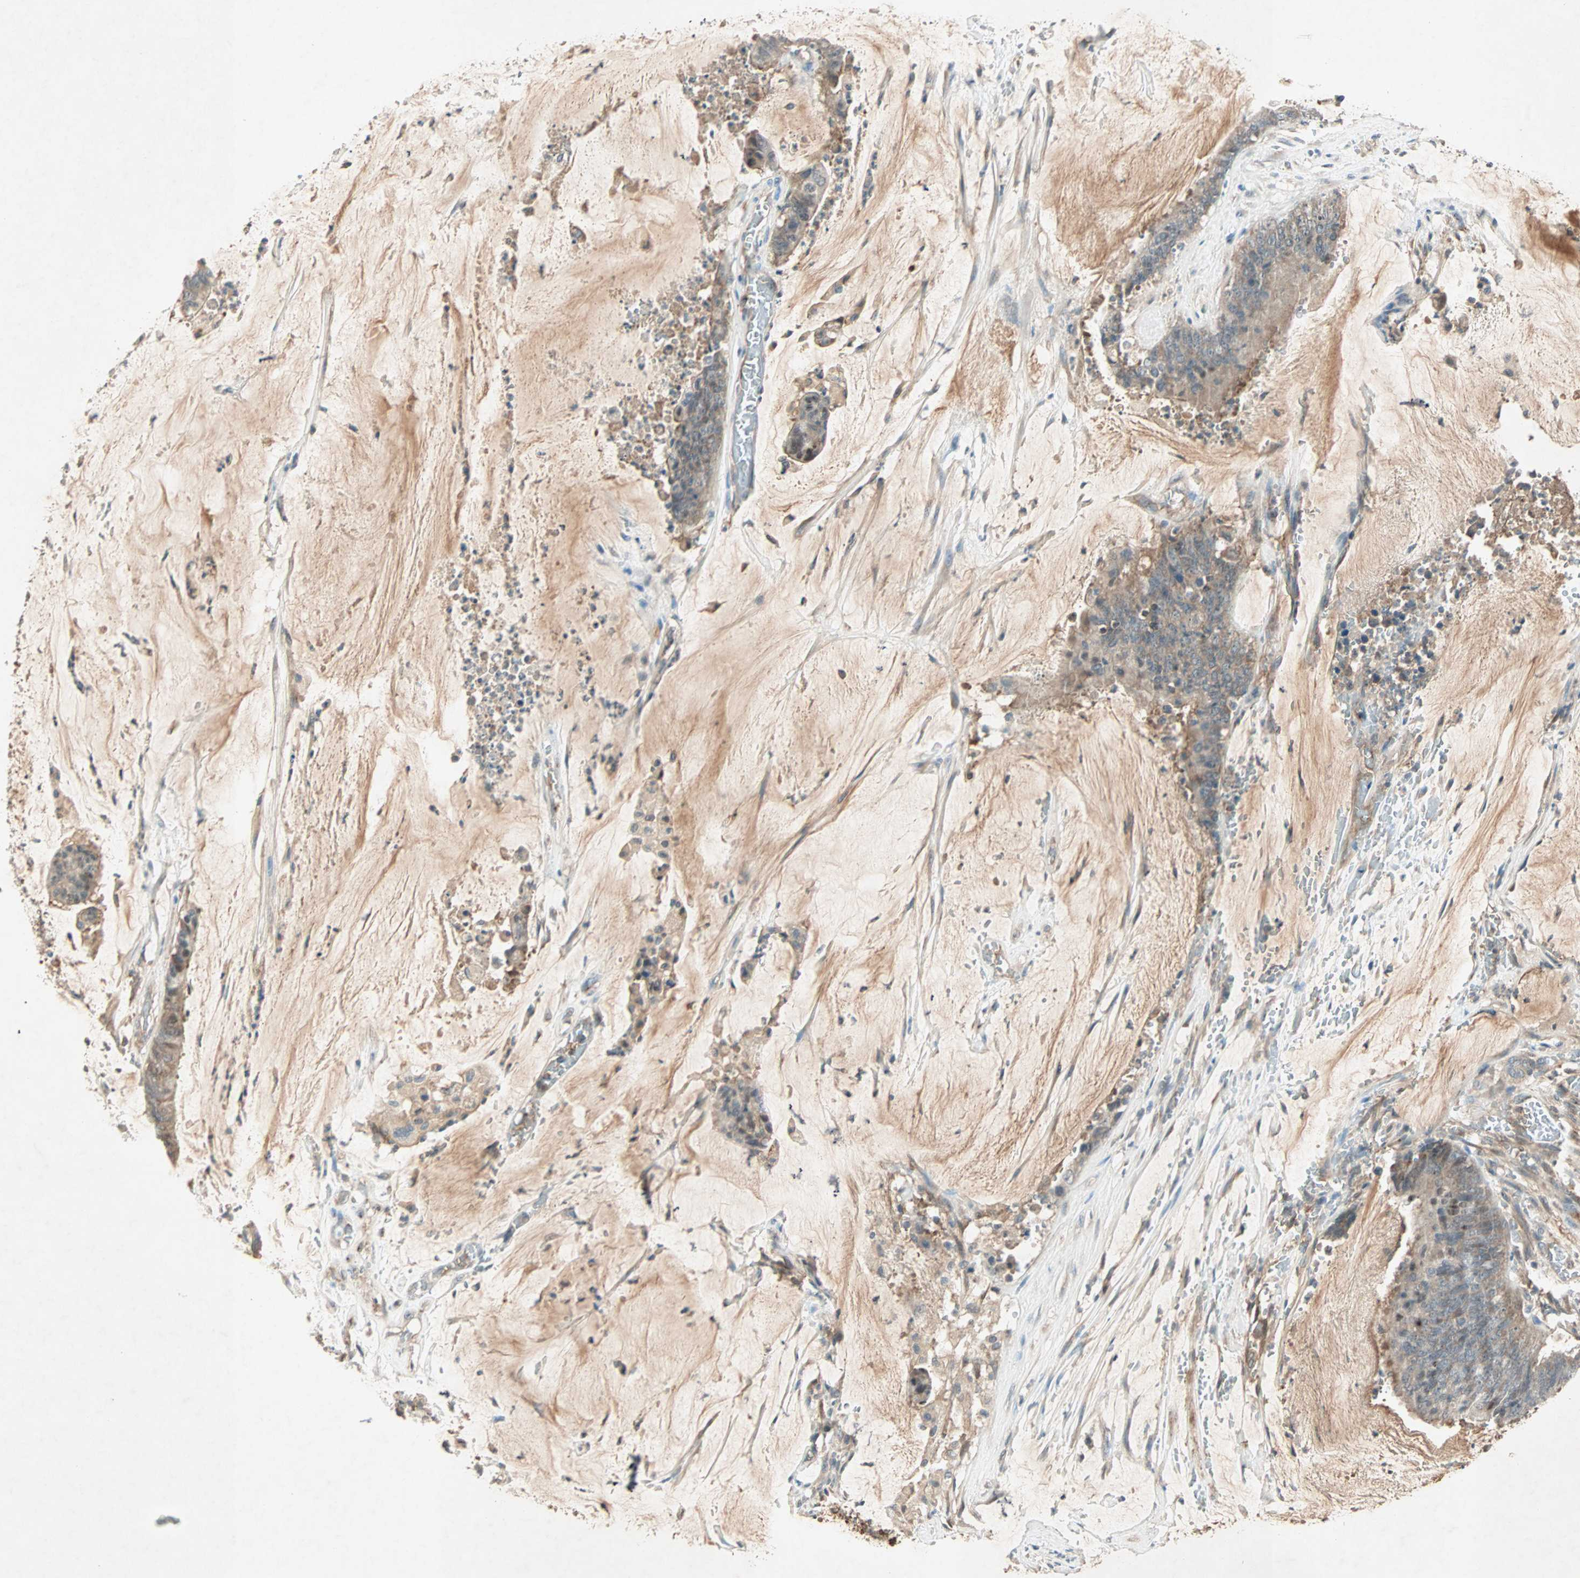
{"staining": {"intensity": "moderate", "quantity": ">75%", "location": "cytoplasmic/membranous"}, "tissue": "colorectal cancer", "cell_type": "Tumor cells", "image_type": "cancer", "snomed": [{"axis": "morphology", "description": "Adenocarcinoma, NOS"}, {"axis": "topography", "description": "Rectum"}], "caption": "IHC of colorectal cancer (adenocarcinoma) demonstrates medium levels of moderate cytoplasmic/membranous staining in about >75% of tumor cells. The protein of interest is shown in brown color, while the nuclei are stained blue.", "gene": "TEC", "patient": {"sex": "female", "age": 66}}